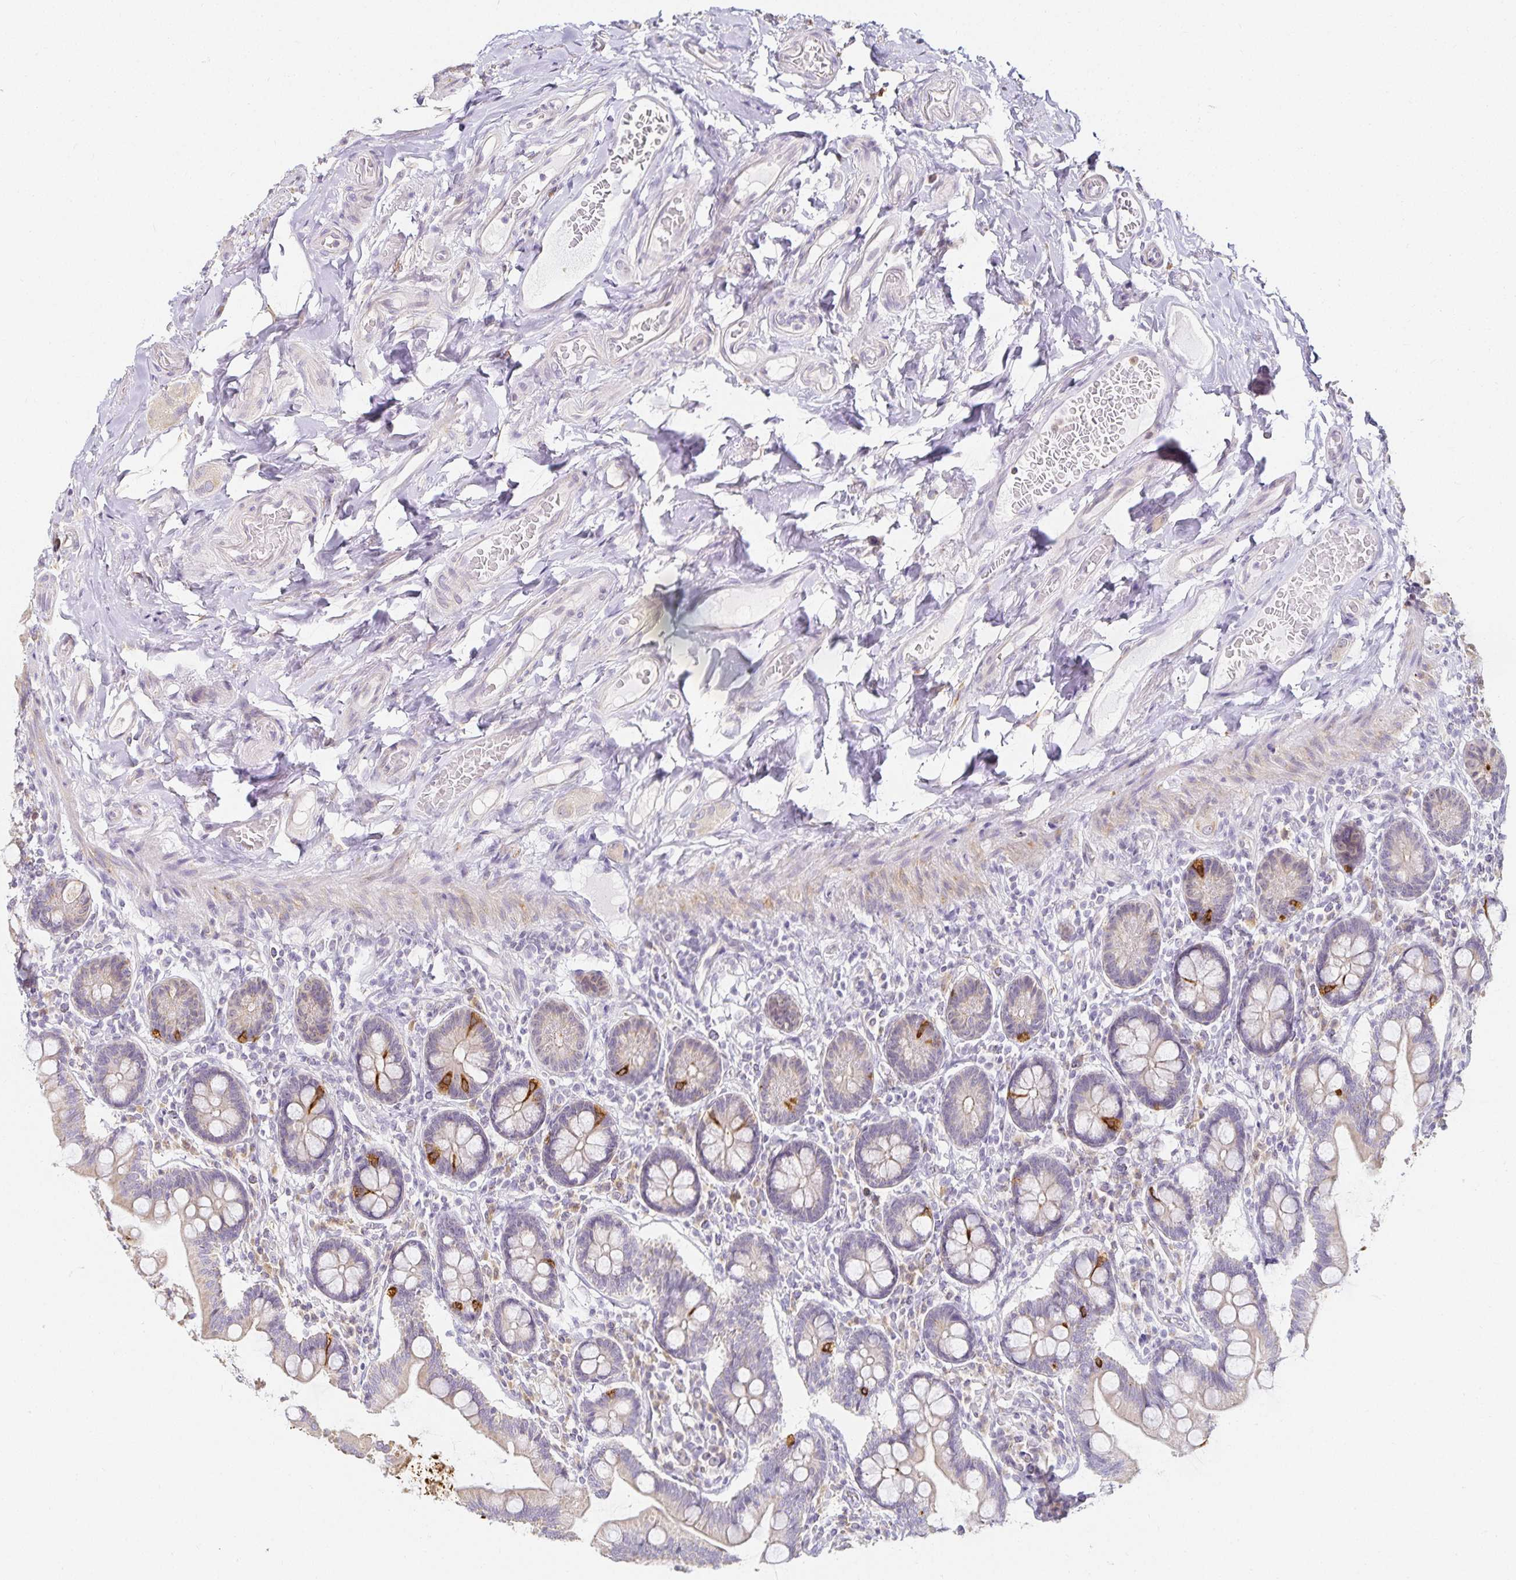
{"staining": {"intensity": "strong", "quantity": "<25%", "location": "cytoplasmic/membranous"}, "tissue": "small intestine", "cell_type": "Glandular cells", "image_type": "normal", "snomed": [{"axis": "morphology", "description": "Normal tissue, NOS"}, {"axis": "topography", "description": "Small intestine"}], "caption": "Immunohistochemistry (IHC) of benign small intestine demonstrates medium levels of strong cytoplasmic/membranous positivity in approximately <25% of glandular cells. (Brightfield microscopy of DAB IHC at high magnification).", "gene": "GP2", "patient": {"sex": "female", "age": 64}}